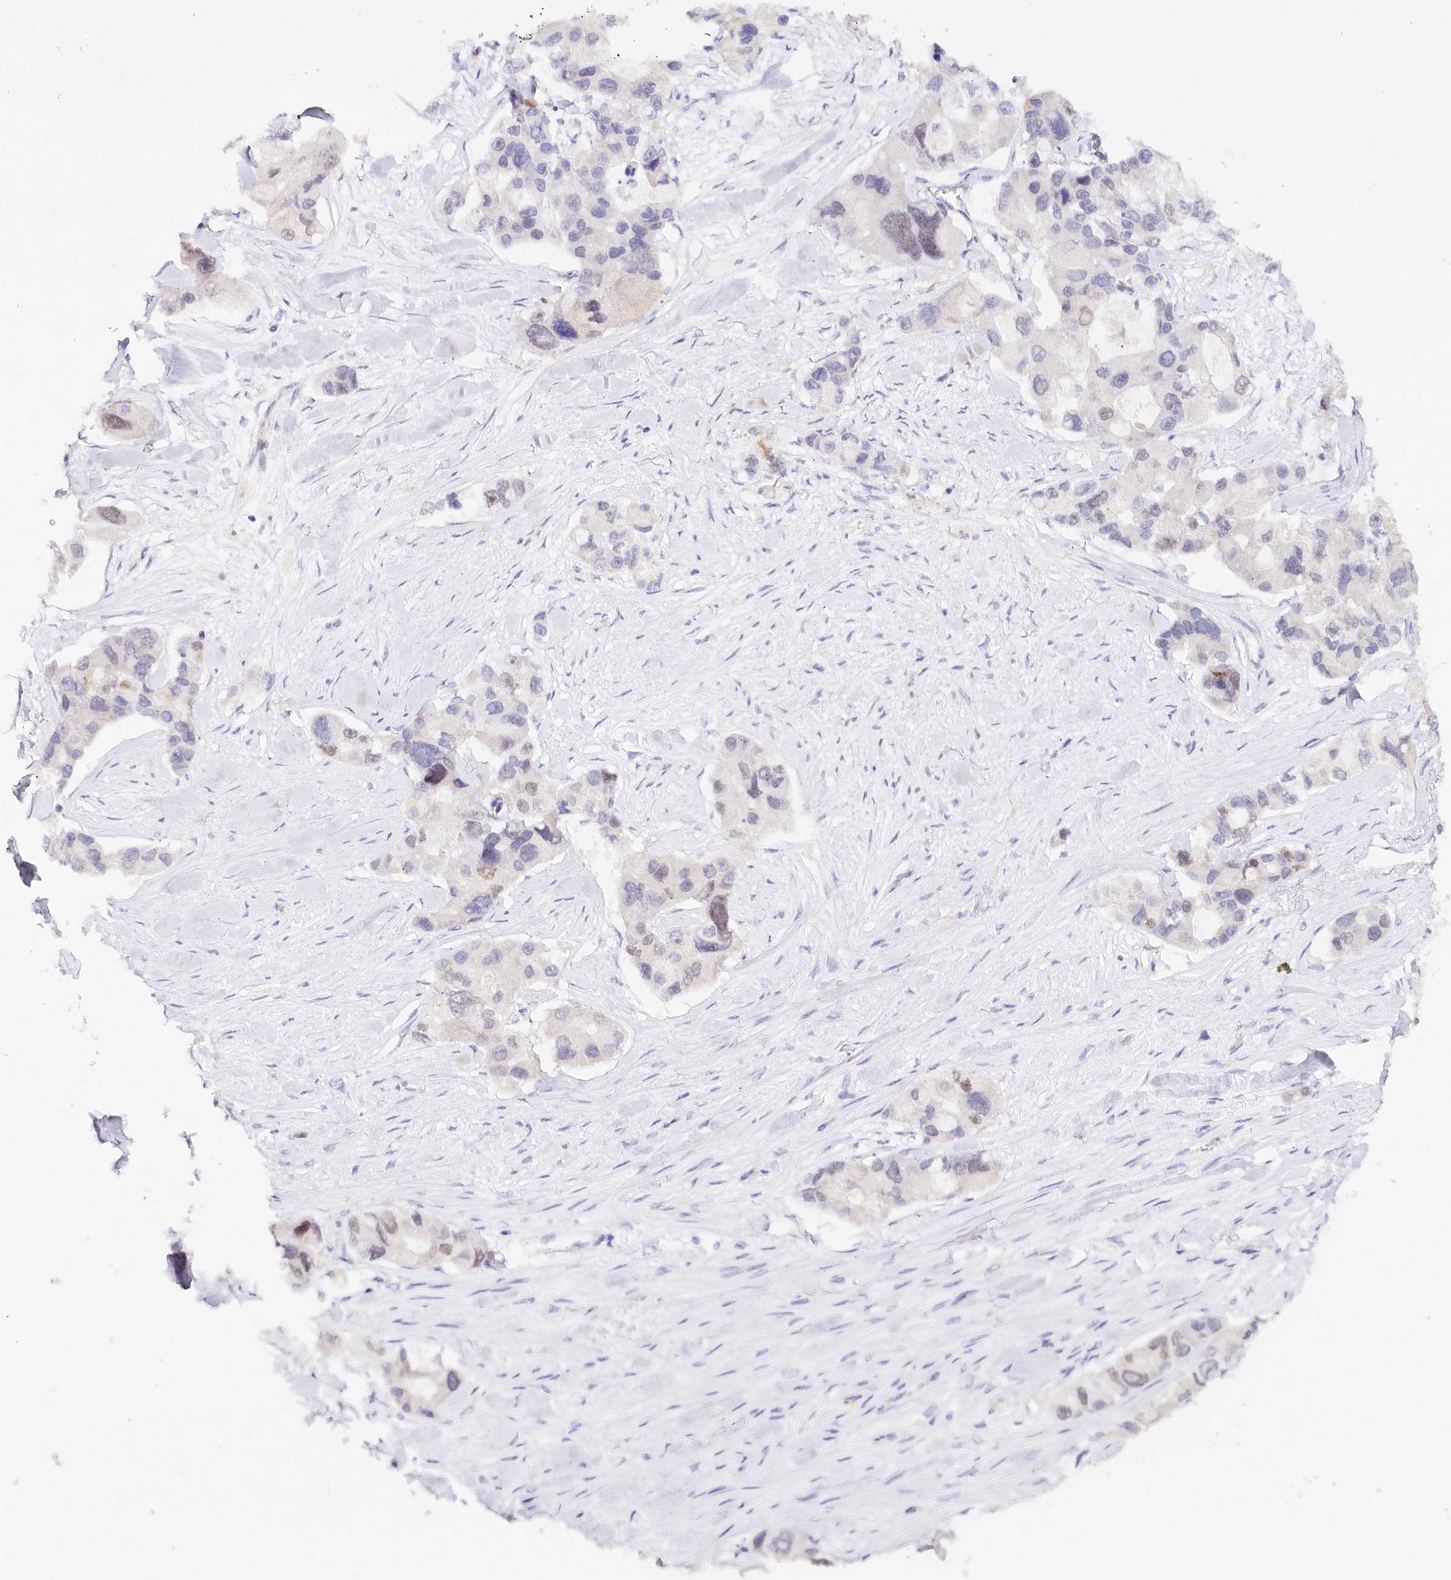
{"staining": {"intensity": "moderate", "quantity": "<25%", "location": "nuclear"}, "tissue": "lung cancer", "cell_type": "Tumor cells", "image_type": "cancer", "snomed": [{"axis": "morphology", "description": "Adenocarcinoma, NOS"}, {"axis": "topography", "description": "Lung"}], "caption": "Immunohistochemical staining of adenocarcinoma (lung) exhibits moderate nuclear protein expression in about <25% of tumor cells. The protein of interest is shown in brown color, while the nuclei are stained blue.", "gene": "TP53", "patient": {"sex": "female", "age": 54}}